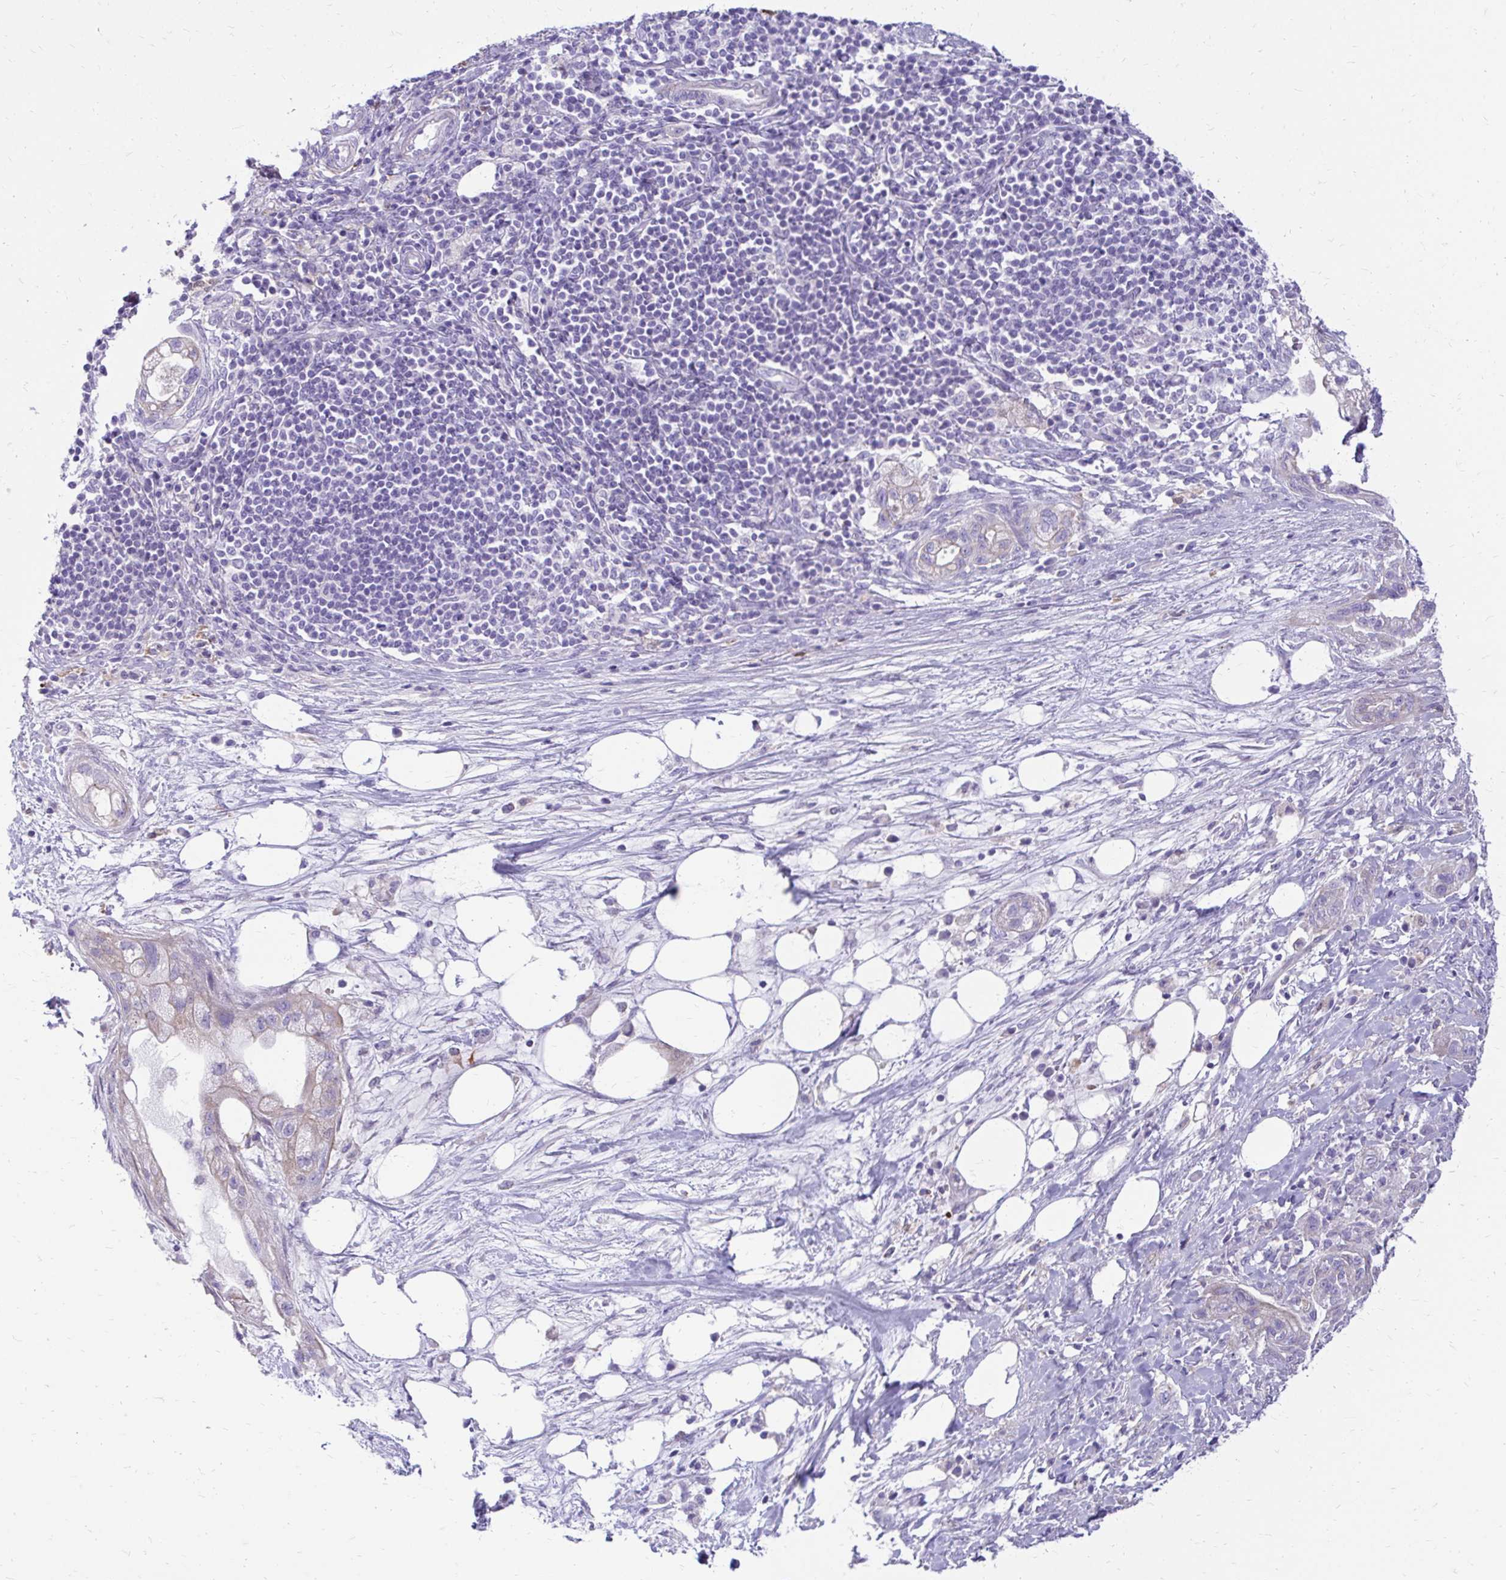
{"staining": {"intensity": "negative", "quantity": "none", "location": "none"}, "tissue": "pancreatic cancer", "cell_type": "Tumor cells", "image_type": "cancer", "snomed": [{"axis": "morphology", "description": "Adenocarcinoma, NOS"}, {"axis": "topography", "description": "Pancreas"}], "caption": "The IHC histopathology image has no significant staining in tumor cells of pancreatic cancer tissue.", "gene": "SIGLEC11", "patient": {"sex": "male", "age": 44}}